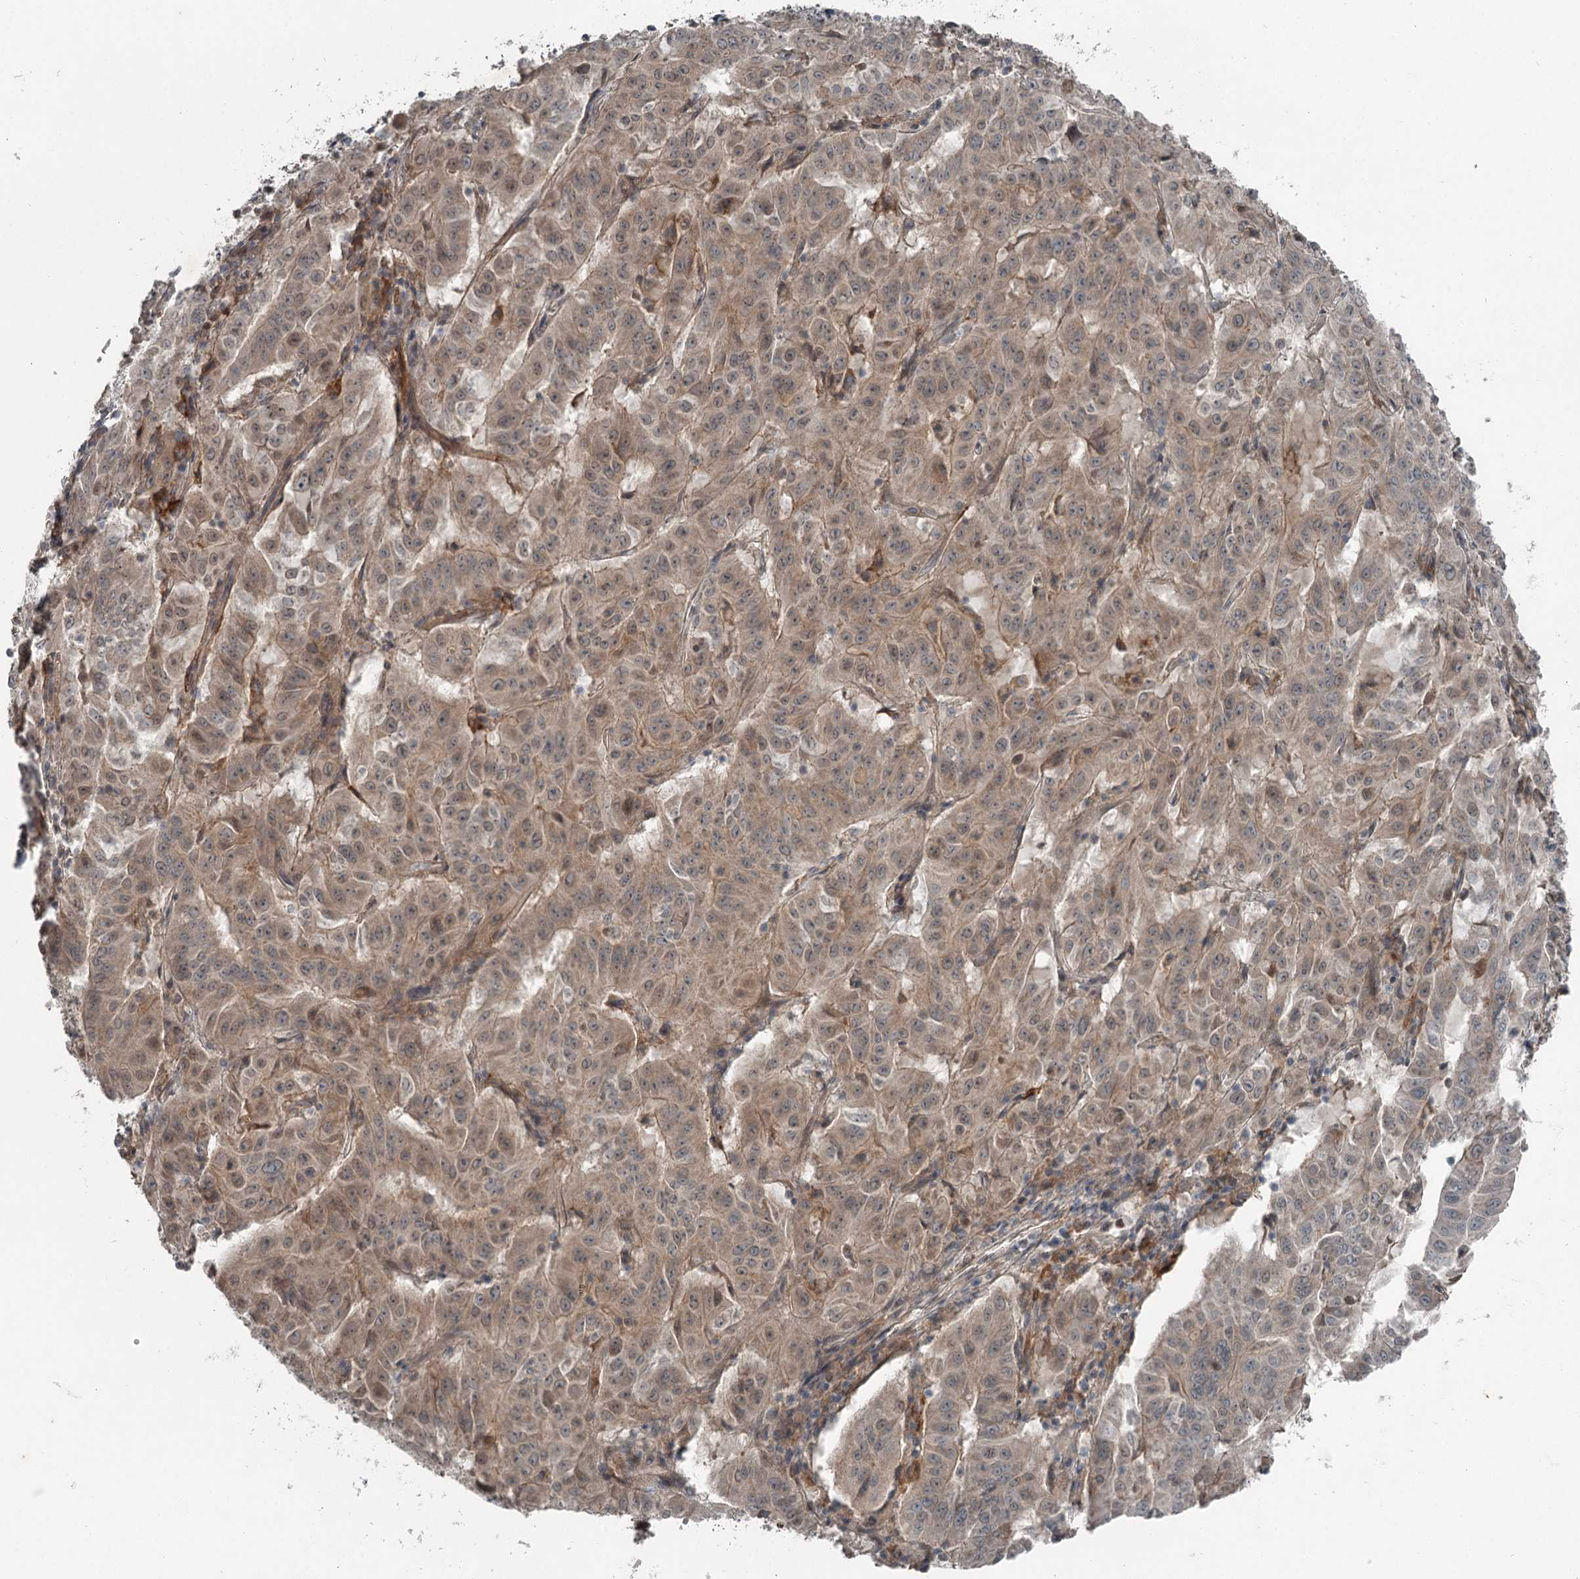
{"staining": {"intensity": "weak", "quantity": ">75%", "location": "cytoplasmic/membranous"}, "tissue": "pancreatic cancer", "cell_type": "Tumor cells", "image_type": "cancer", "snomed": [{"axis": "morphology", "description": "Adenocarcinoma, NOS"}, {"axis": "topography", "description": "Pancreas"}], "caption": "This micrograph demonstrates pancreatic cancer (adenocarcinoma) stained with immunohistochemistry to label a protein in brown. The cytoplasmic/membranous of tumor cells show weak positivity for the protein. Nuclei are counter-stained blue.", "gene": "SLC39A8", "patient": {"sex": "male", "age": 63}}